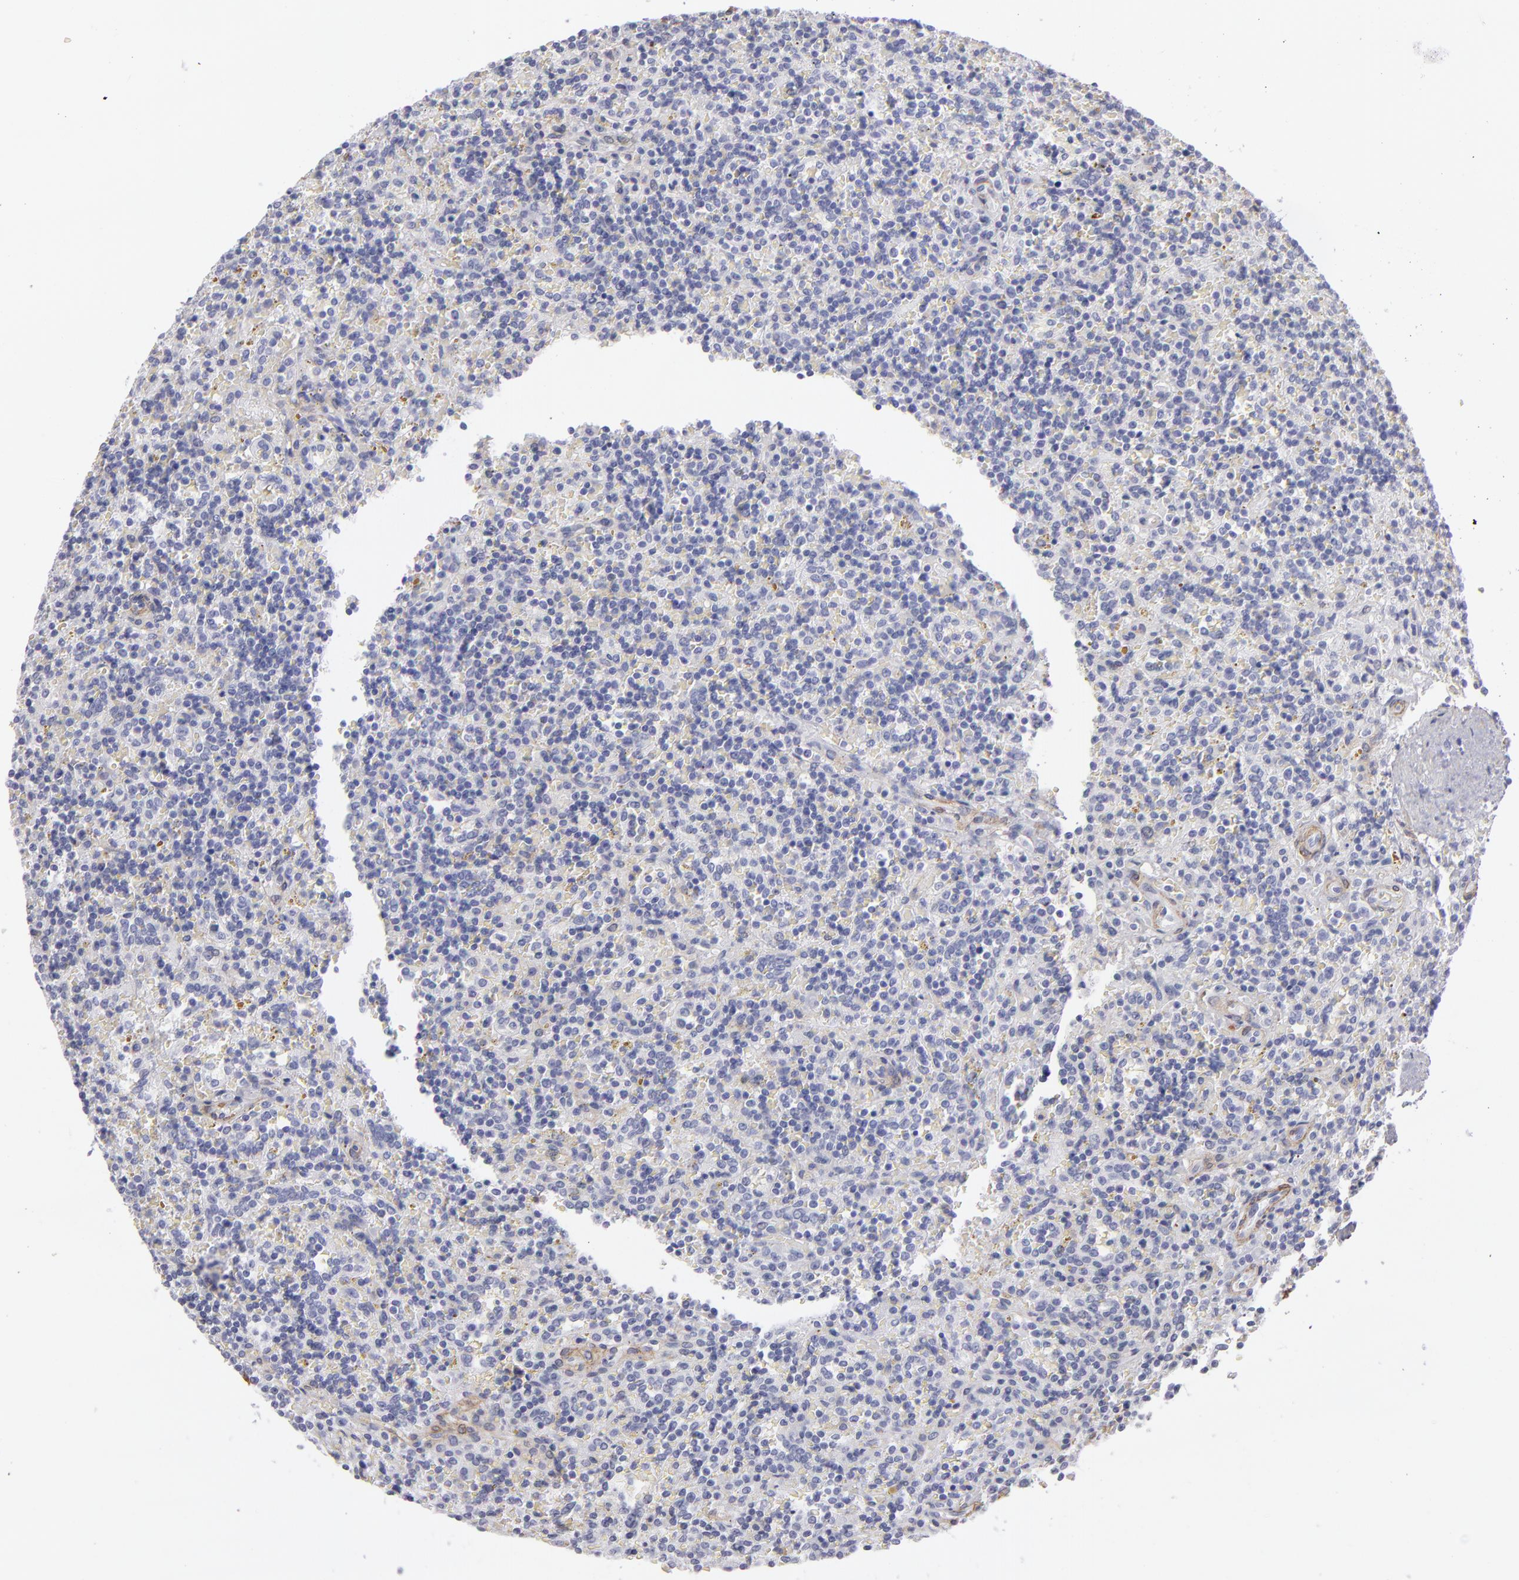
{"staining": {"intensity": "negative", "quantity": "none", "location": "none"}, "tissue": "lymphoma", "cell_type": "Tumor cells", "image_type": "cancer", "snomed": [{"axis": "morphology", "description": "Malignant lymphoma, non-Hodgkin's type, Low grade"}, {"axis": "topography", "description": "Spleen"}], "caption": "This histopathology image is of lymphoma stained with immunohistochemistry to label a protein in brown with the nuclei are counter-stained blue. There is no expression in tumor cells.", "gene": "MYH11", "patient": {"sex": "male", "age": 67}}